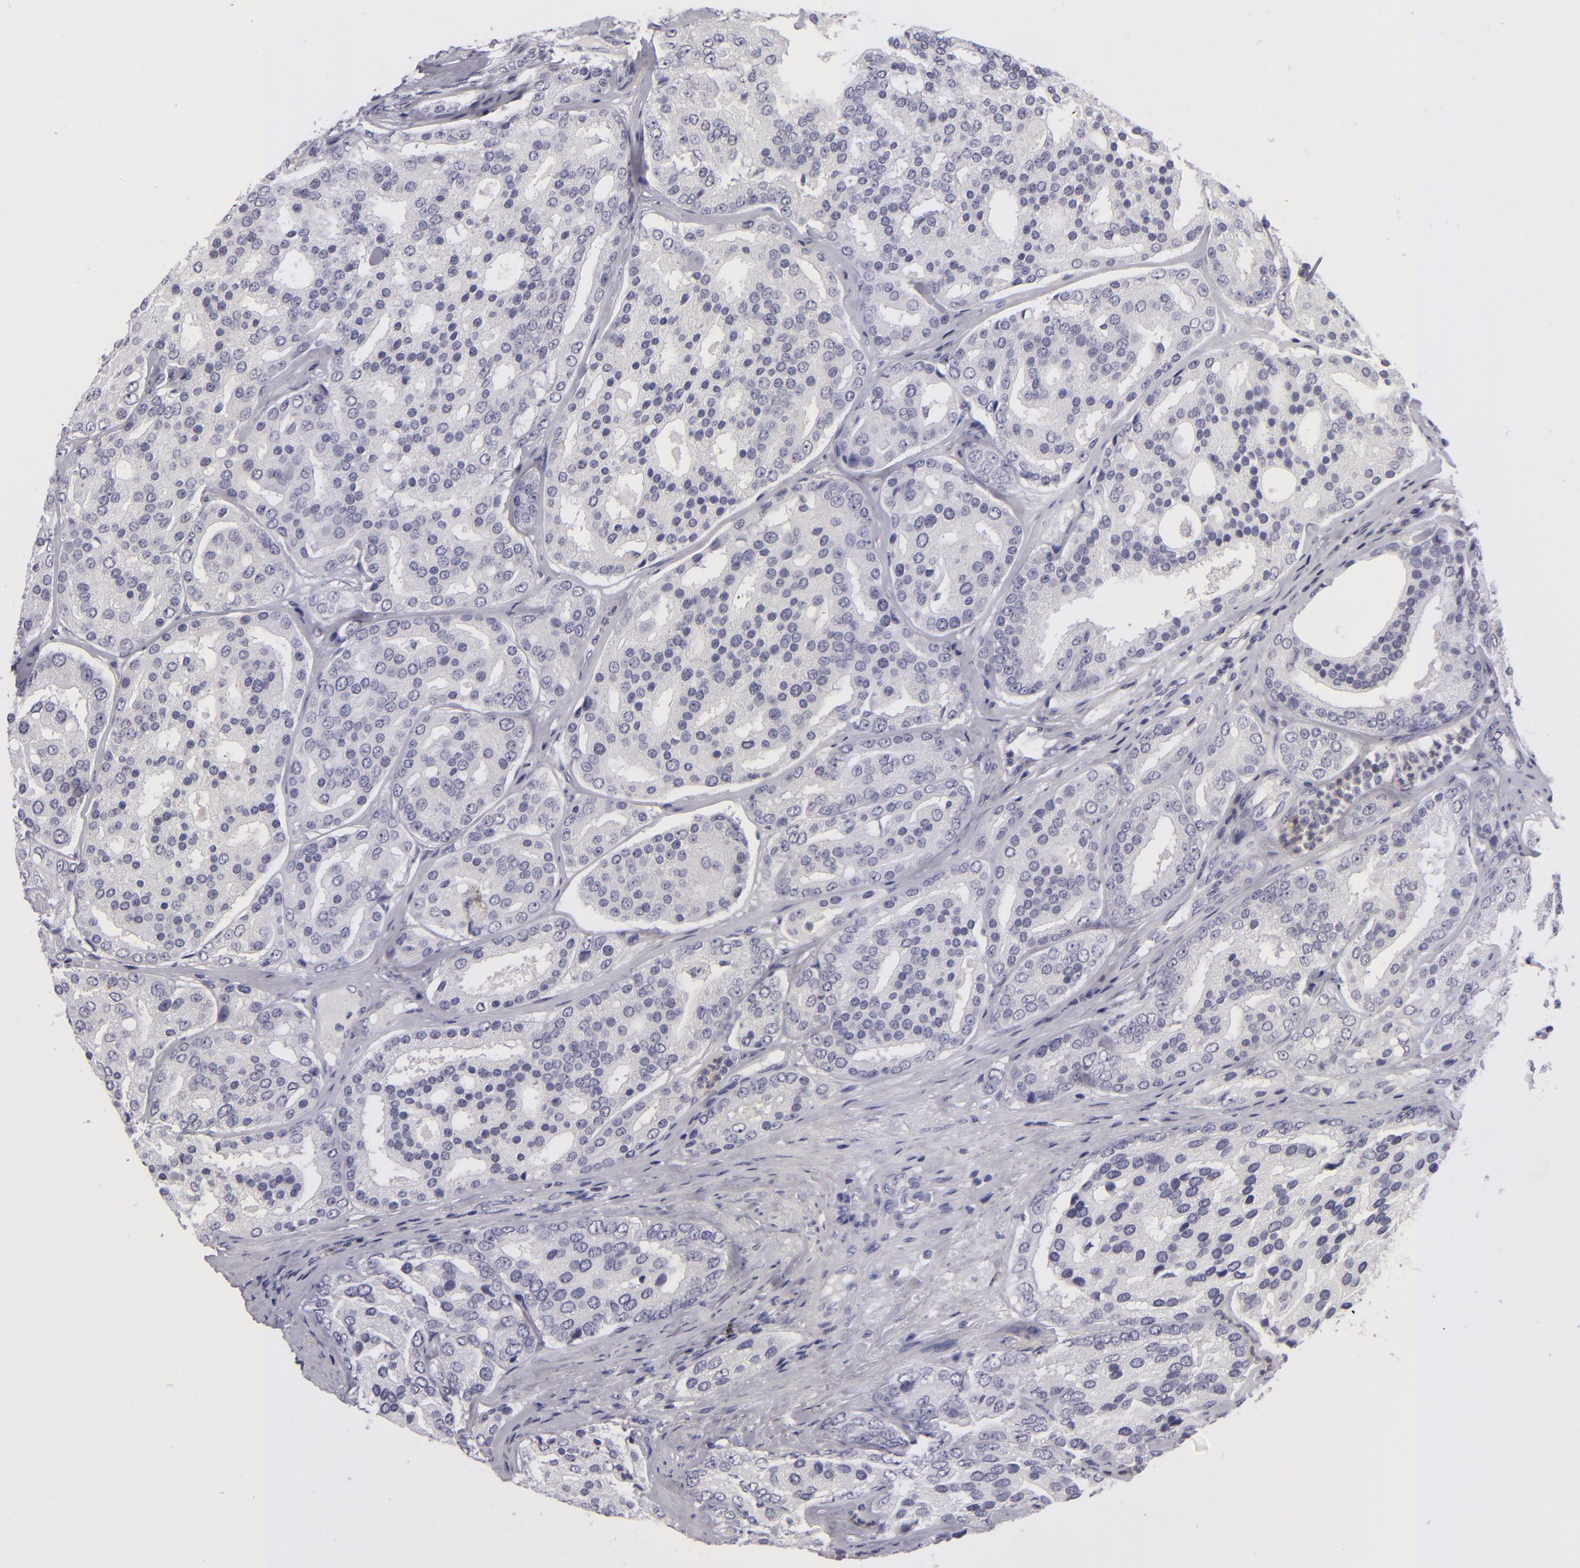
{"staining": {"intensity": "negative", "quantity": "none", "location": "none"}, "tissue": "prostate cancer", "cell_type": "Tumor cells", "image_type": "cancer", "snomed": [{"axis": "morphology", "description": "Adenocarcinoma, High grade"}, {"axis": "topography", "description": "Prostate"}], "caption": "Immunohistochemical staining of human high-grade adenocarcinoma (prostate) exhibits no significant staining in tumor cells.", "gene": "TNNC1", "patient": {"sex": "male", "age": 64}}